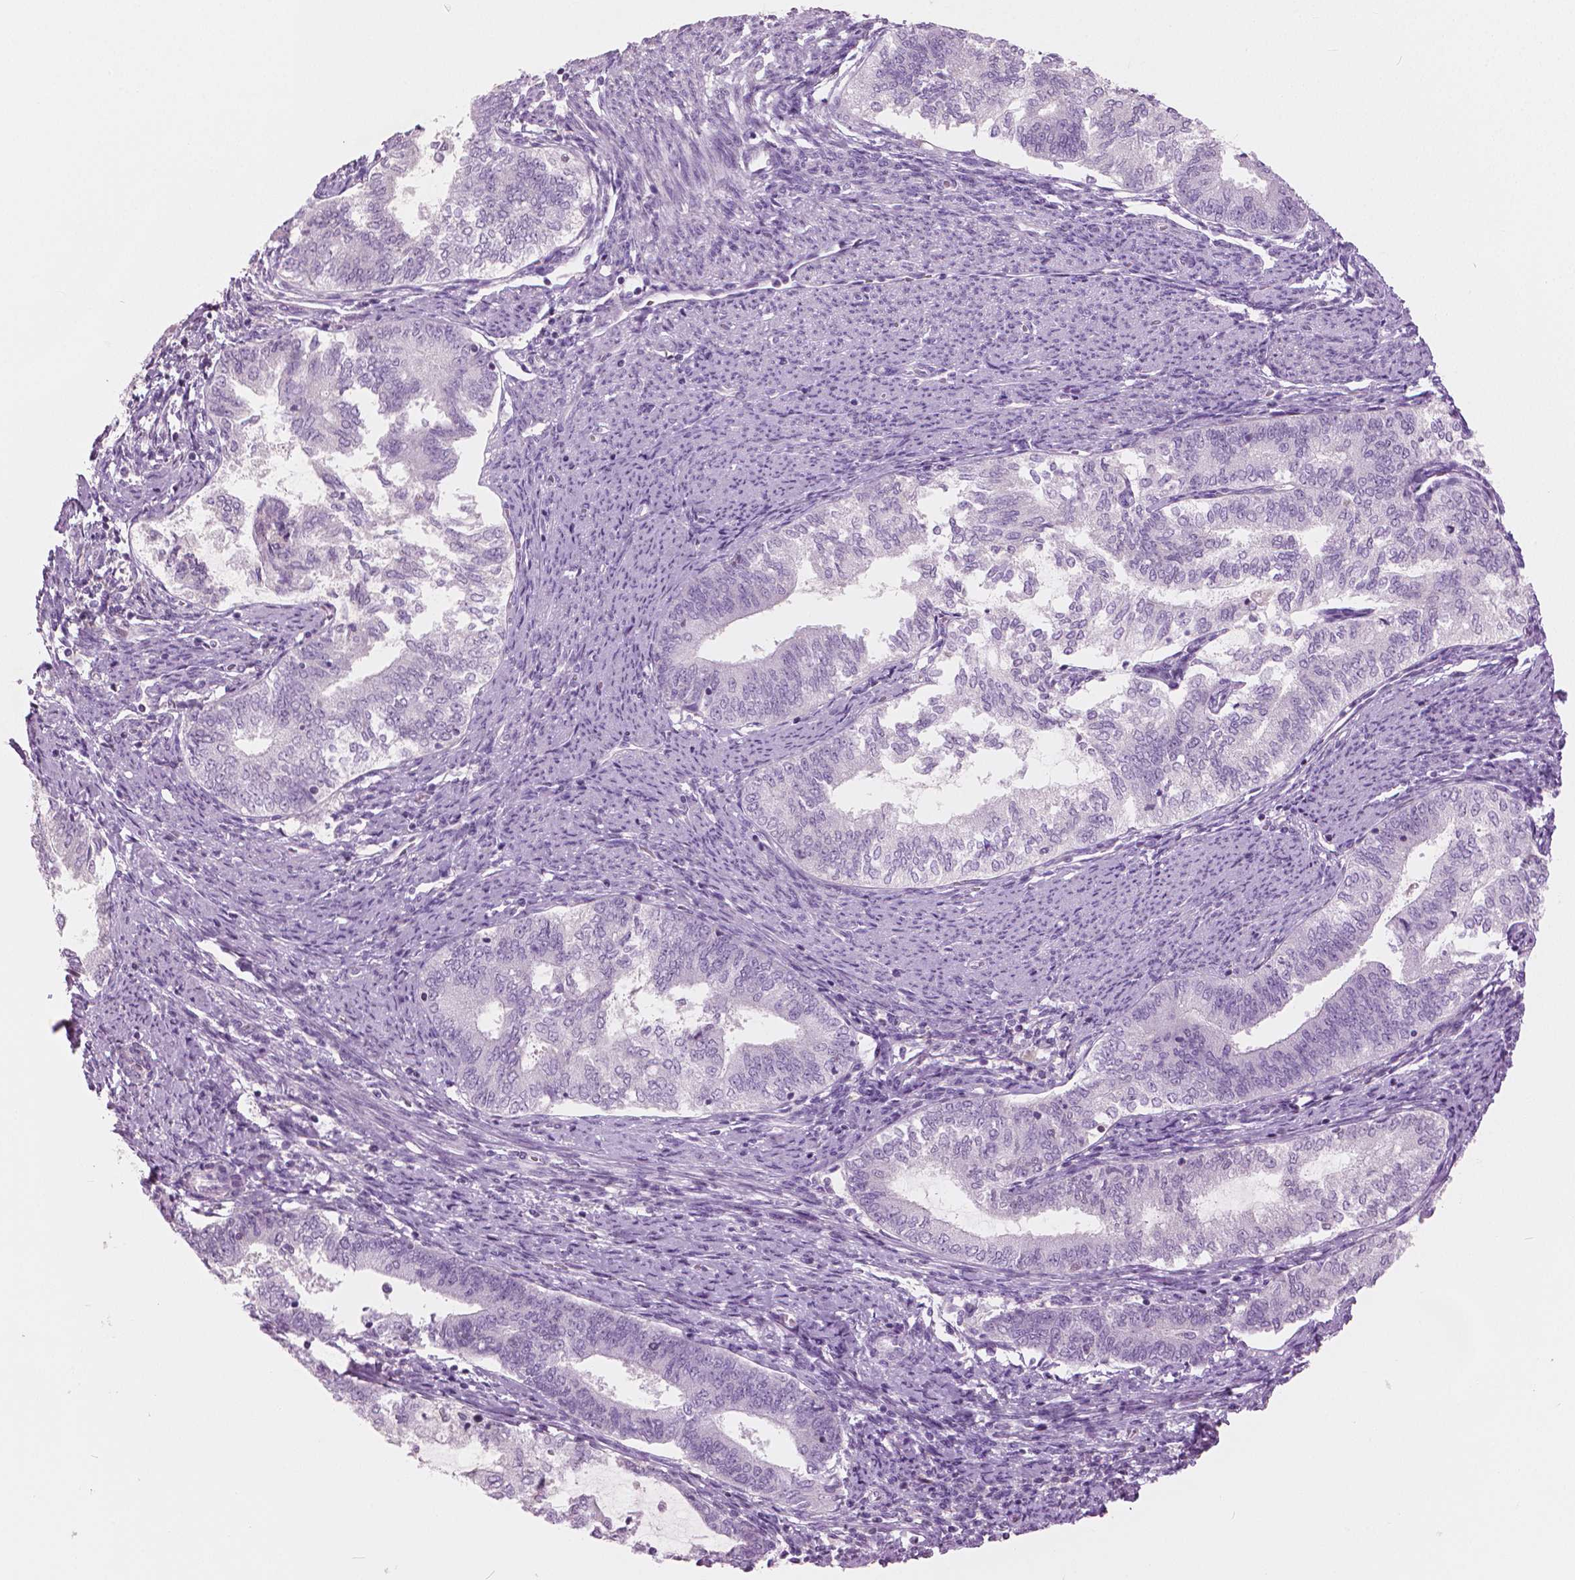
{"staining": {"intensity": "negative", "quantity": "none", "location": "none"}, "tissue": "endometrial cancer", "cell_type": "Tumor cells", "image_type": "cancer", "snomed": [{"axis": "morphology", "description": "Adenocarcinoma, NOS"}, {"axis": "topography", "description": "Endometrium"}], "caption": "A micrograph of endometrial cancer stained for a protein displays no brown staining in tumor cells. (Immunohistochemistry, brightfield microscopy, high magnification).", "gene": "GALM", "patient": {"sex": "female", "age": 65}}